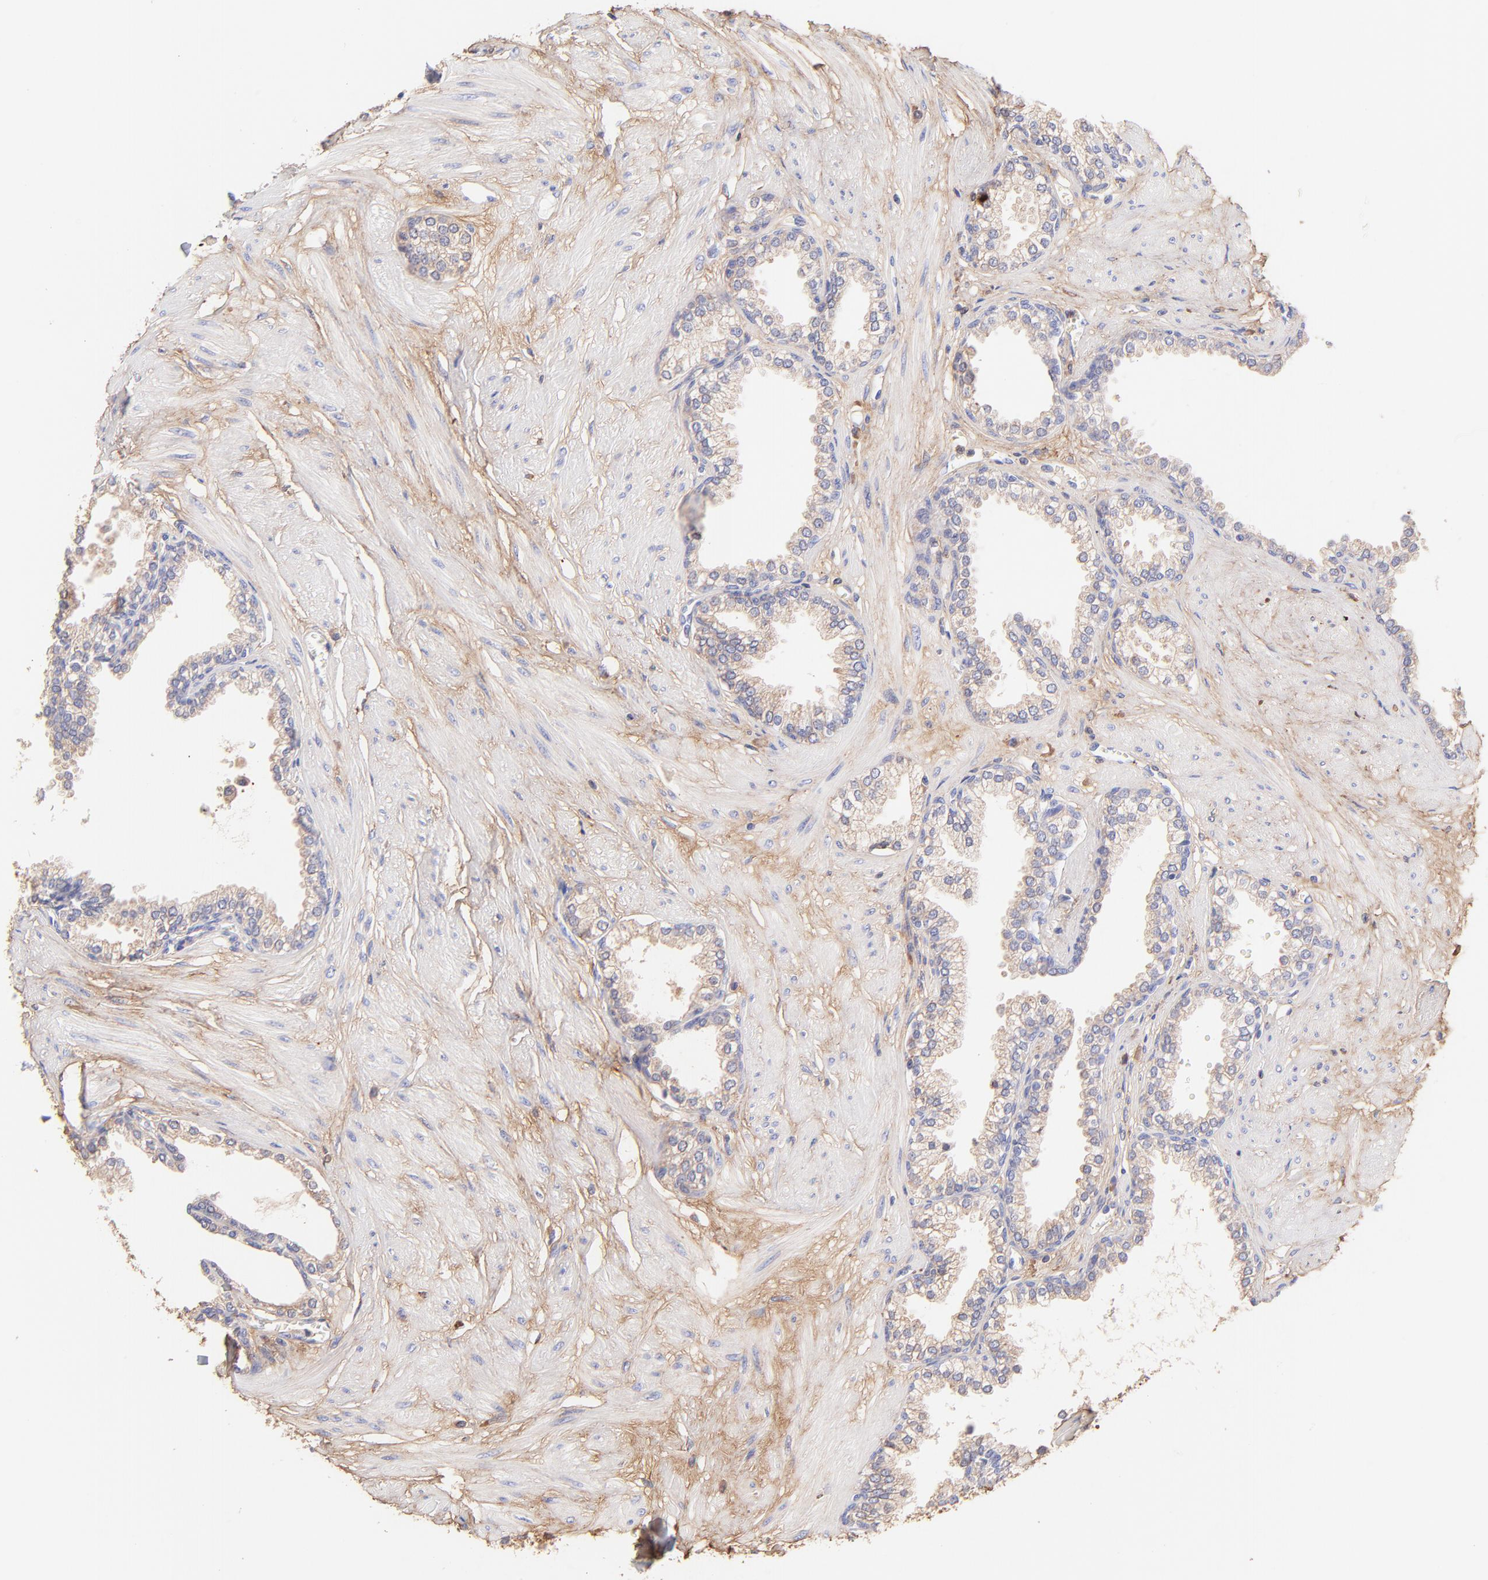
{"staining": {"intensity": "weak", "quantity": ">75%", "location": "cytoplasmic/membranous"}, "tissue": "prostate", "cell_type": "Glandular cells", "image_type": "normal", "snomed": [{"axis": "morphology", "description": "Normal tissue, NOS"}, {"axis": "topography", "description": "Prostate"}], "caption": "Immunohistochemistry histopathology image of normal prostate: human prostate stained using immunohistochemistry (IHC) reveals low levels of weak protein expression localized specifically in the cytoplasmic/membranous of glandular cells, appearing as a cytoplasmic/membranous brown color.", "gene": "BGN", "patient": {"sex": "male", "age": 64}}